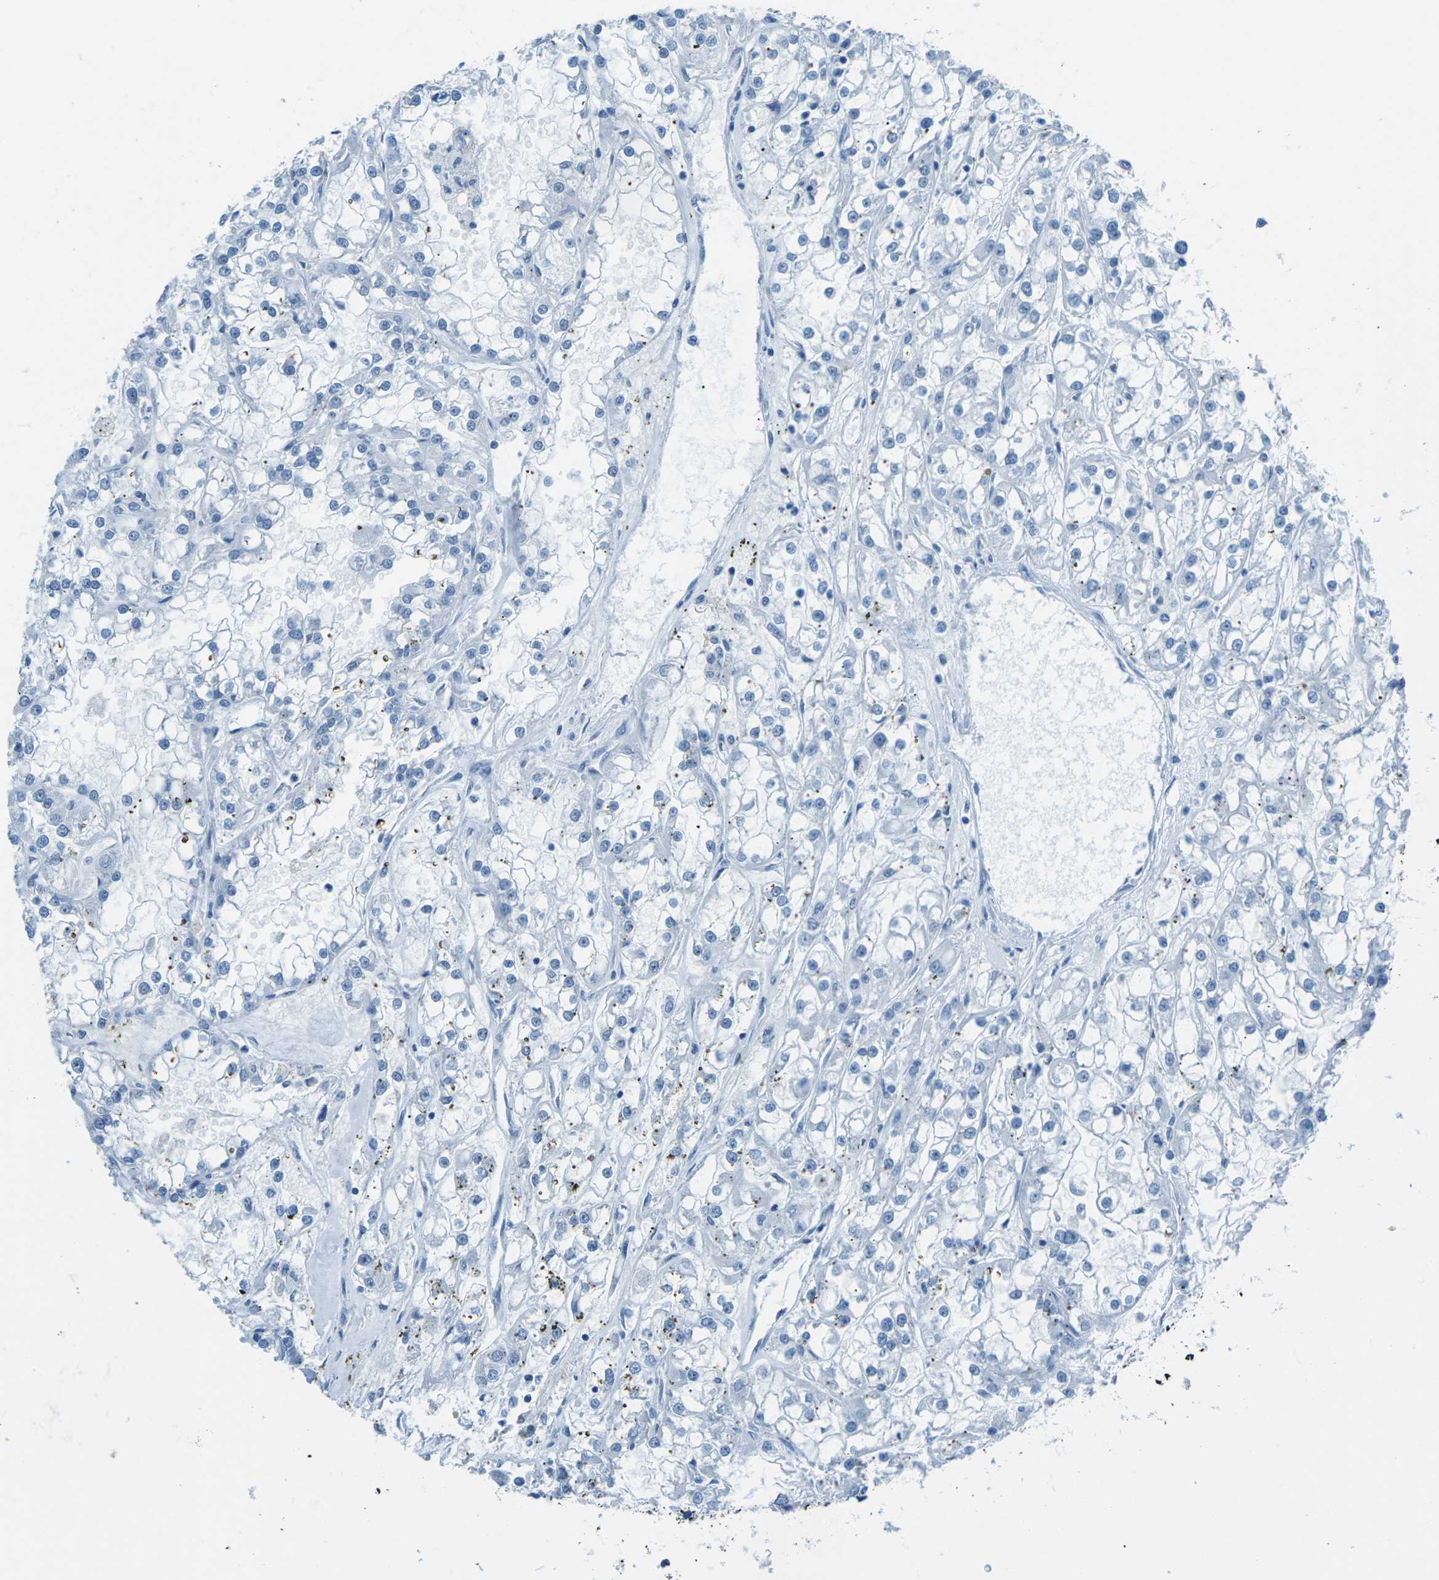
{"staining": {"intensity": "negative", "quantity": "none", "location": "none"}, "tissue": "renal cancer", "cell_type": "Tumor cells", "image_type": "cancer", "snomed": [{"axis": "morphology", "description": "Adenocarcinoma, NOS"}, {"axis": "topography", "description": "Kidney"}], "caption": "The immunohistochemistry (IHC) photomicrograph has no significant expression in tumor cells of renal cancer (adenocarcinoma) tissue.", "gene": "MYH8", "patient": {"sex": "female", "age": 52}}